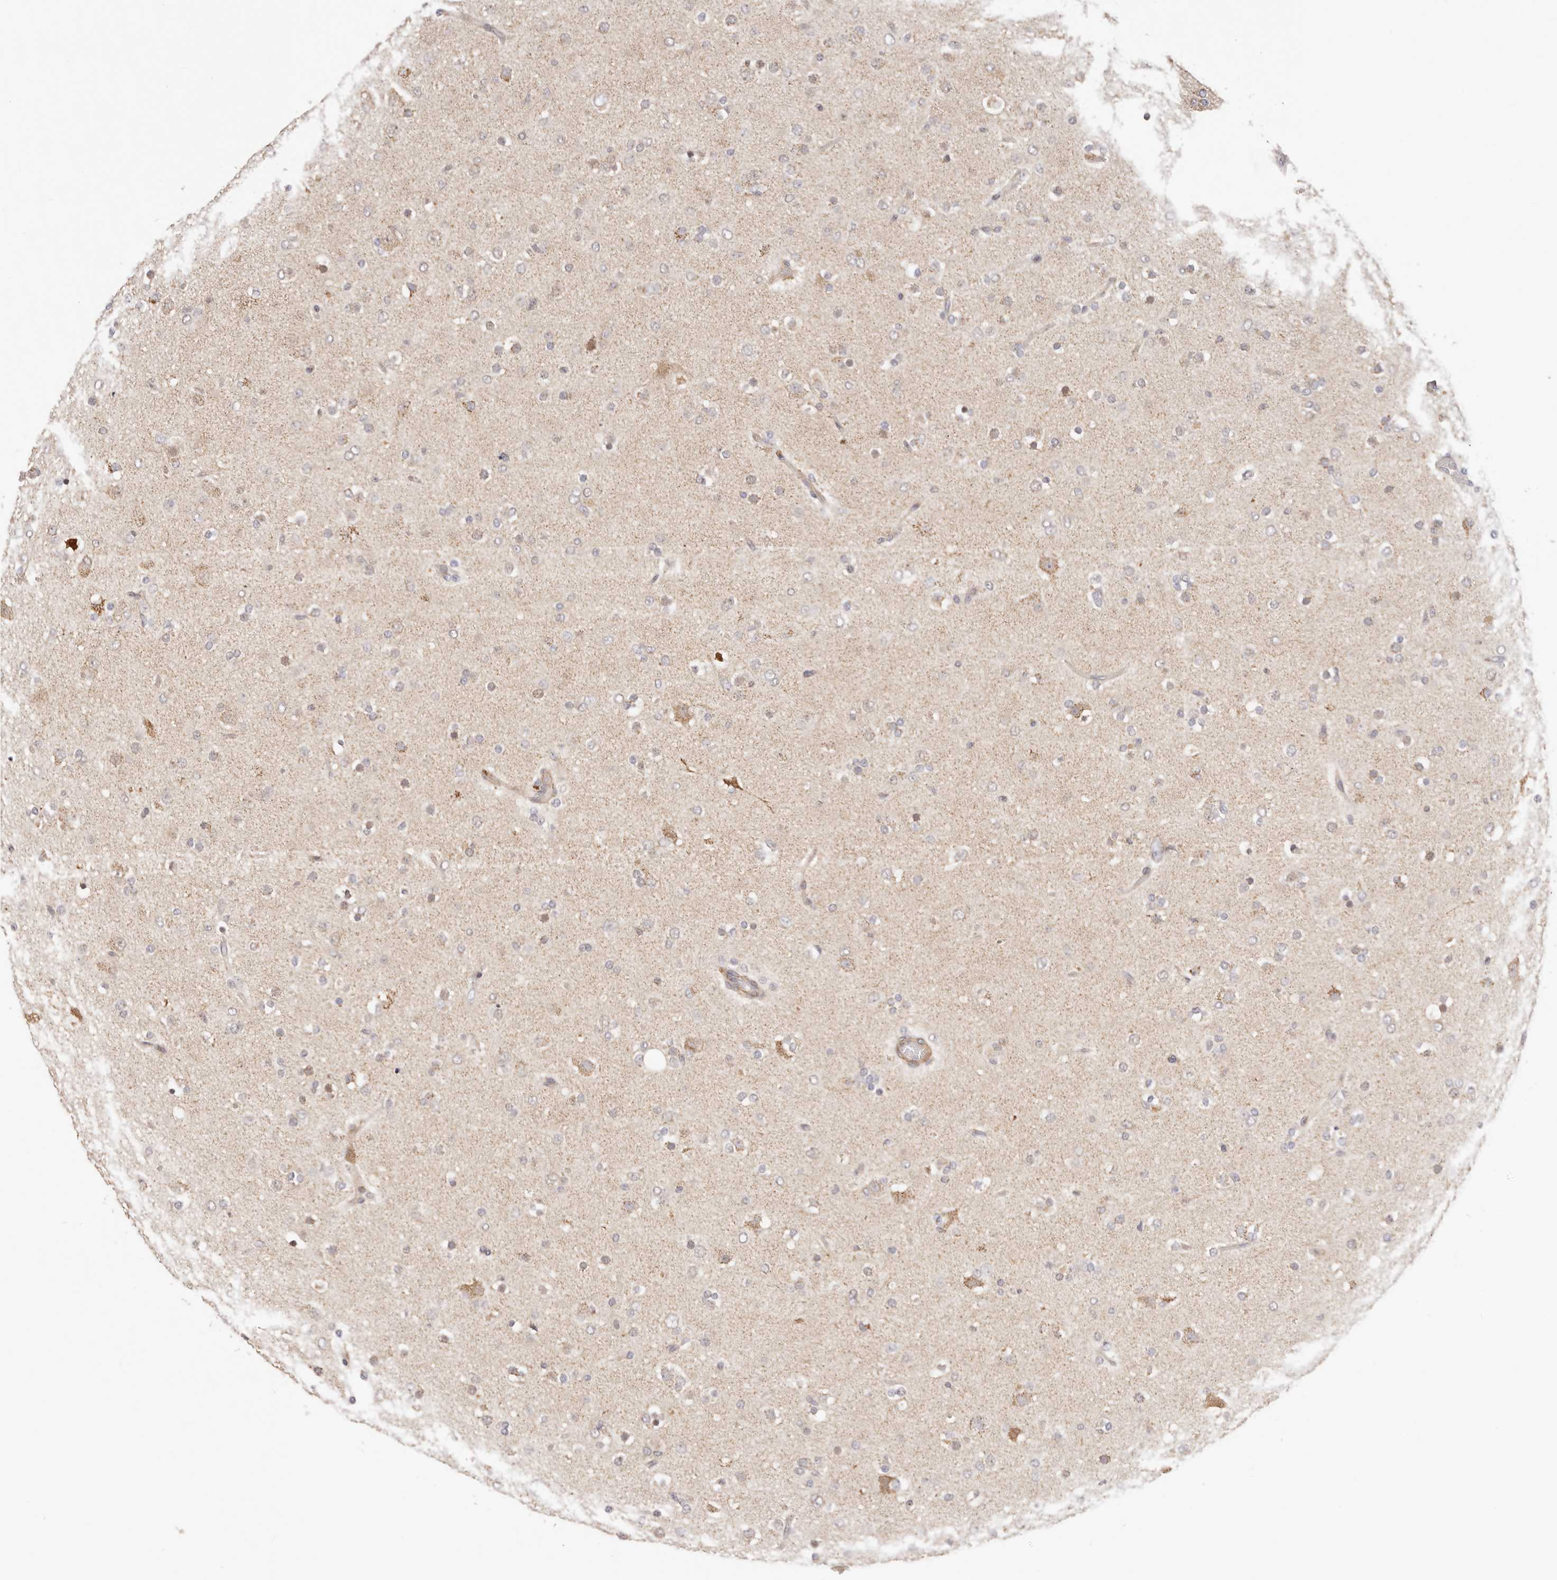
{"staining": {"intensity": "weak", "quantity": "<25%", "location": "cytoplasmic/membranous"}, "tissue": "glioma", "cell_type": "Tumor cells", "image_type": "cancer", "snomed": [{"axis": "morphology", "description": "Glioma, malignant, Low grade"}, {"axis": "topography", "description": "Brain"}], "caption": "DAB (3,3'-diaminobenzidine) immunohistochemical staining of human glioma reveals no significant positivity in tumor cells.", "gene": "KCMF1", "patient": {"sex": "male", "age": 65}}